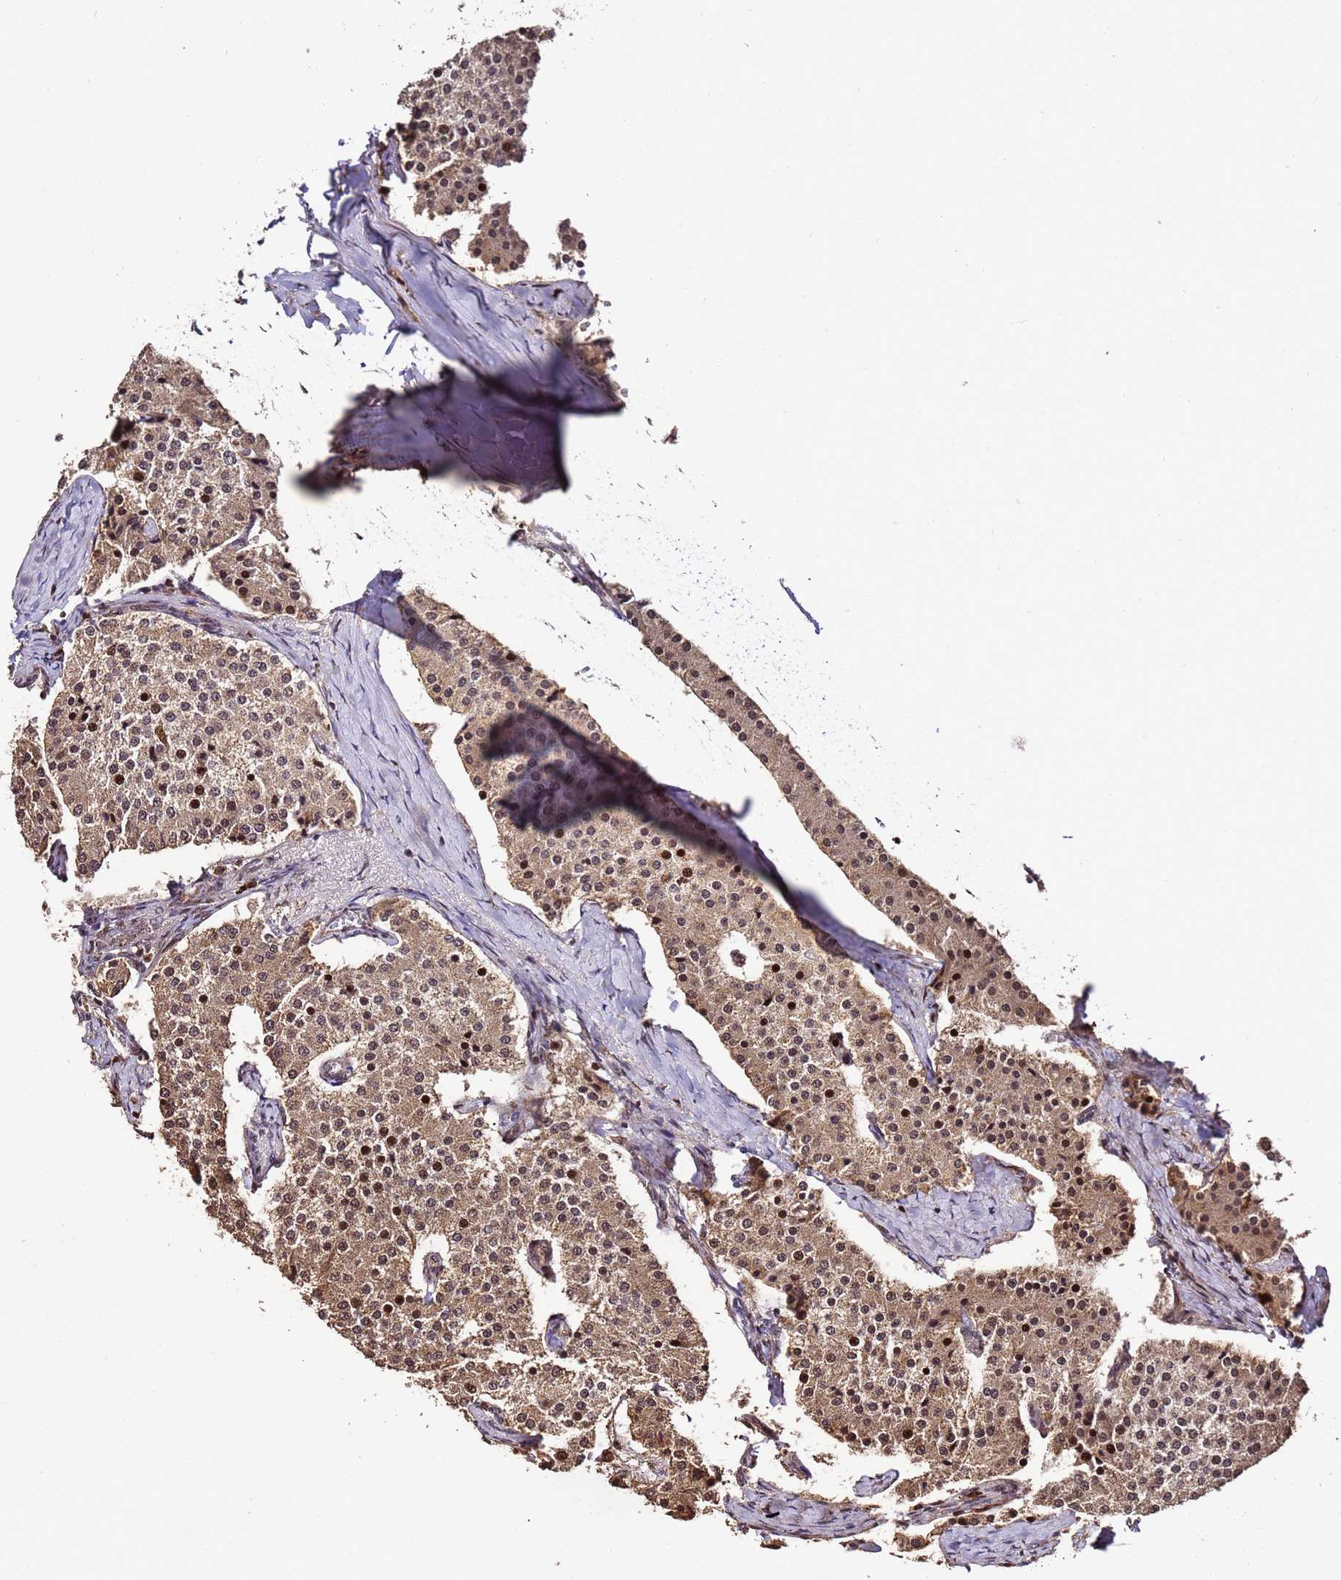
{"staining": {"intensity": "moderate", "quantity": ">75%", "location": "cytoplasmic/membranous,nuclear"}, "tissue": "carcinoid", "cell_type": "Tumor cells", "image_type": "cancer", "snomed": [{"axis": "morphology", "description": "Carcinoid, malignant, NOS"}, {"axis": "topography", "description": "Colon"}], "caption": "Protein staining of malignant carcinoid tissue exhibits moderate cytoplasmic/membranous and nuclear expression in about >75% of tumor cells.", "gene": "PRODH", "patient": {"sex": "female", "age": 52}}